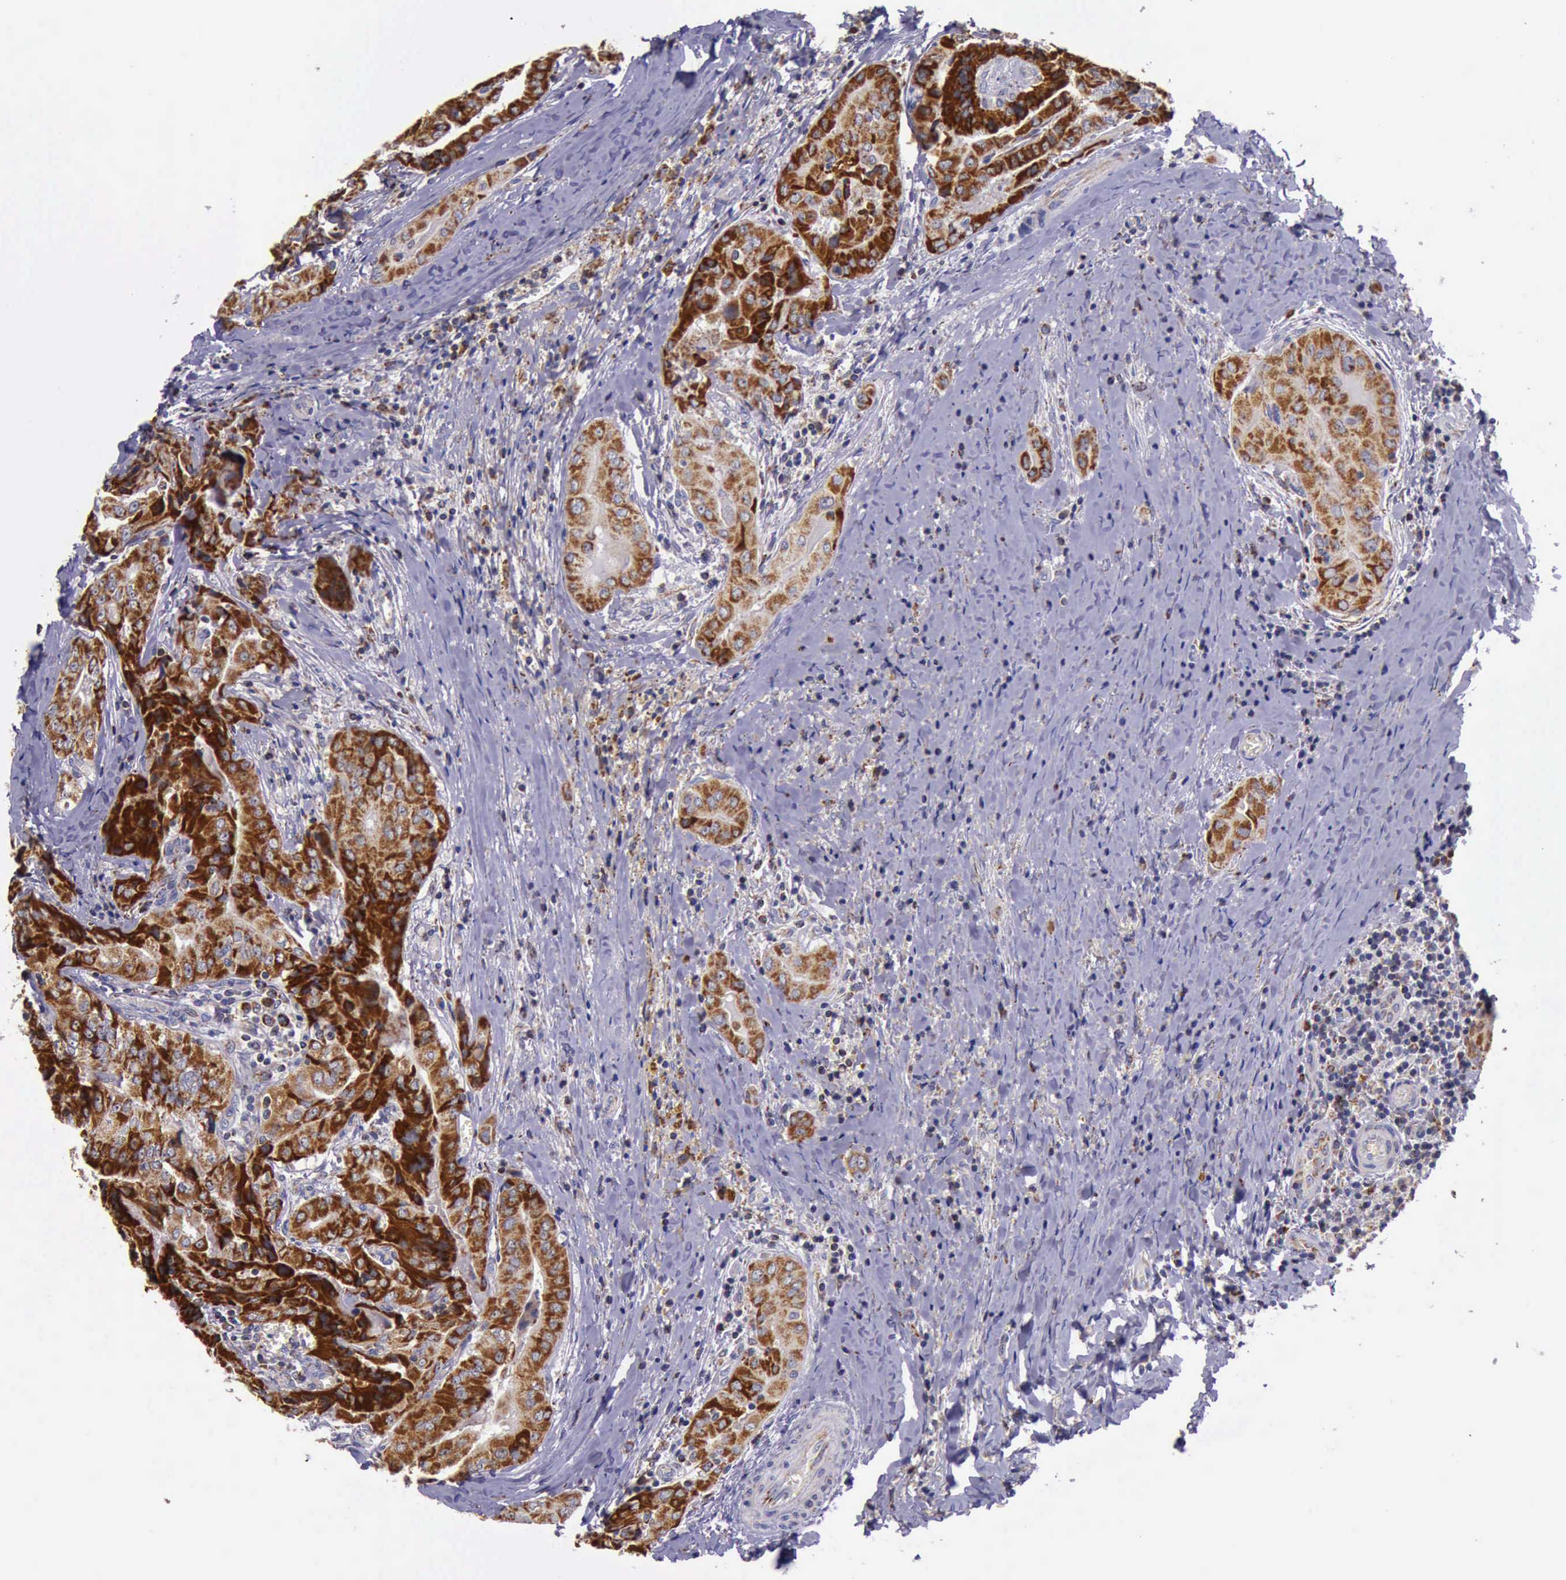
{"staining": {"intensity": "strong", "quantity": ">75%", "location": "cytoplasmic/membranous"}, "tissue": "thyroid cancer", "cell_type": "Tumor cells", "image_type": "cancer", "snomed": [{"axis": "morphology", "description": "Papillary adenocarcinoma, NOS"}, {"axis": "topography", "description": "Thyroid gland"}], "caption": "Immunohistochemical staining of human thyroid papillary adenocarcinoma shows strong cytoplasmic/membranous protein staining in about >75% of tumor cells.", "gene": "TXN2", "patient": {"sex": "female", "age": 71}}